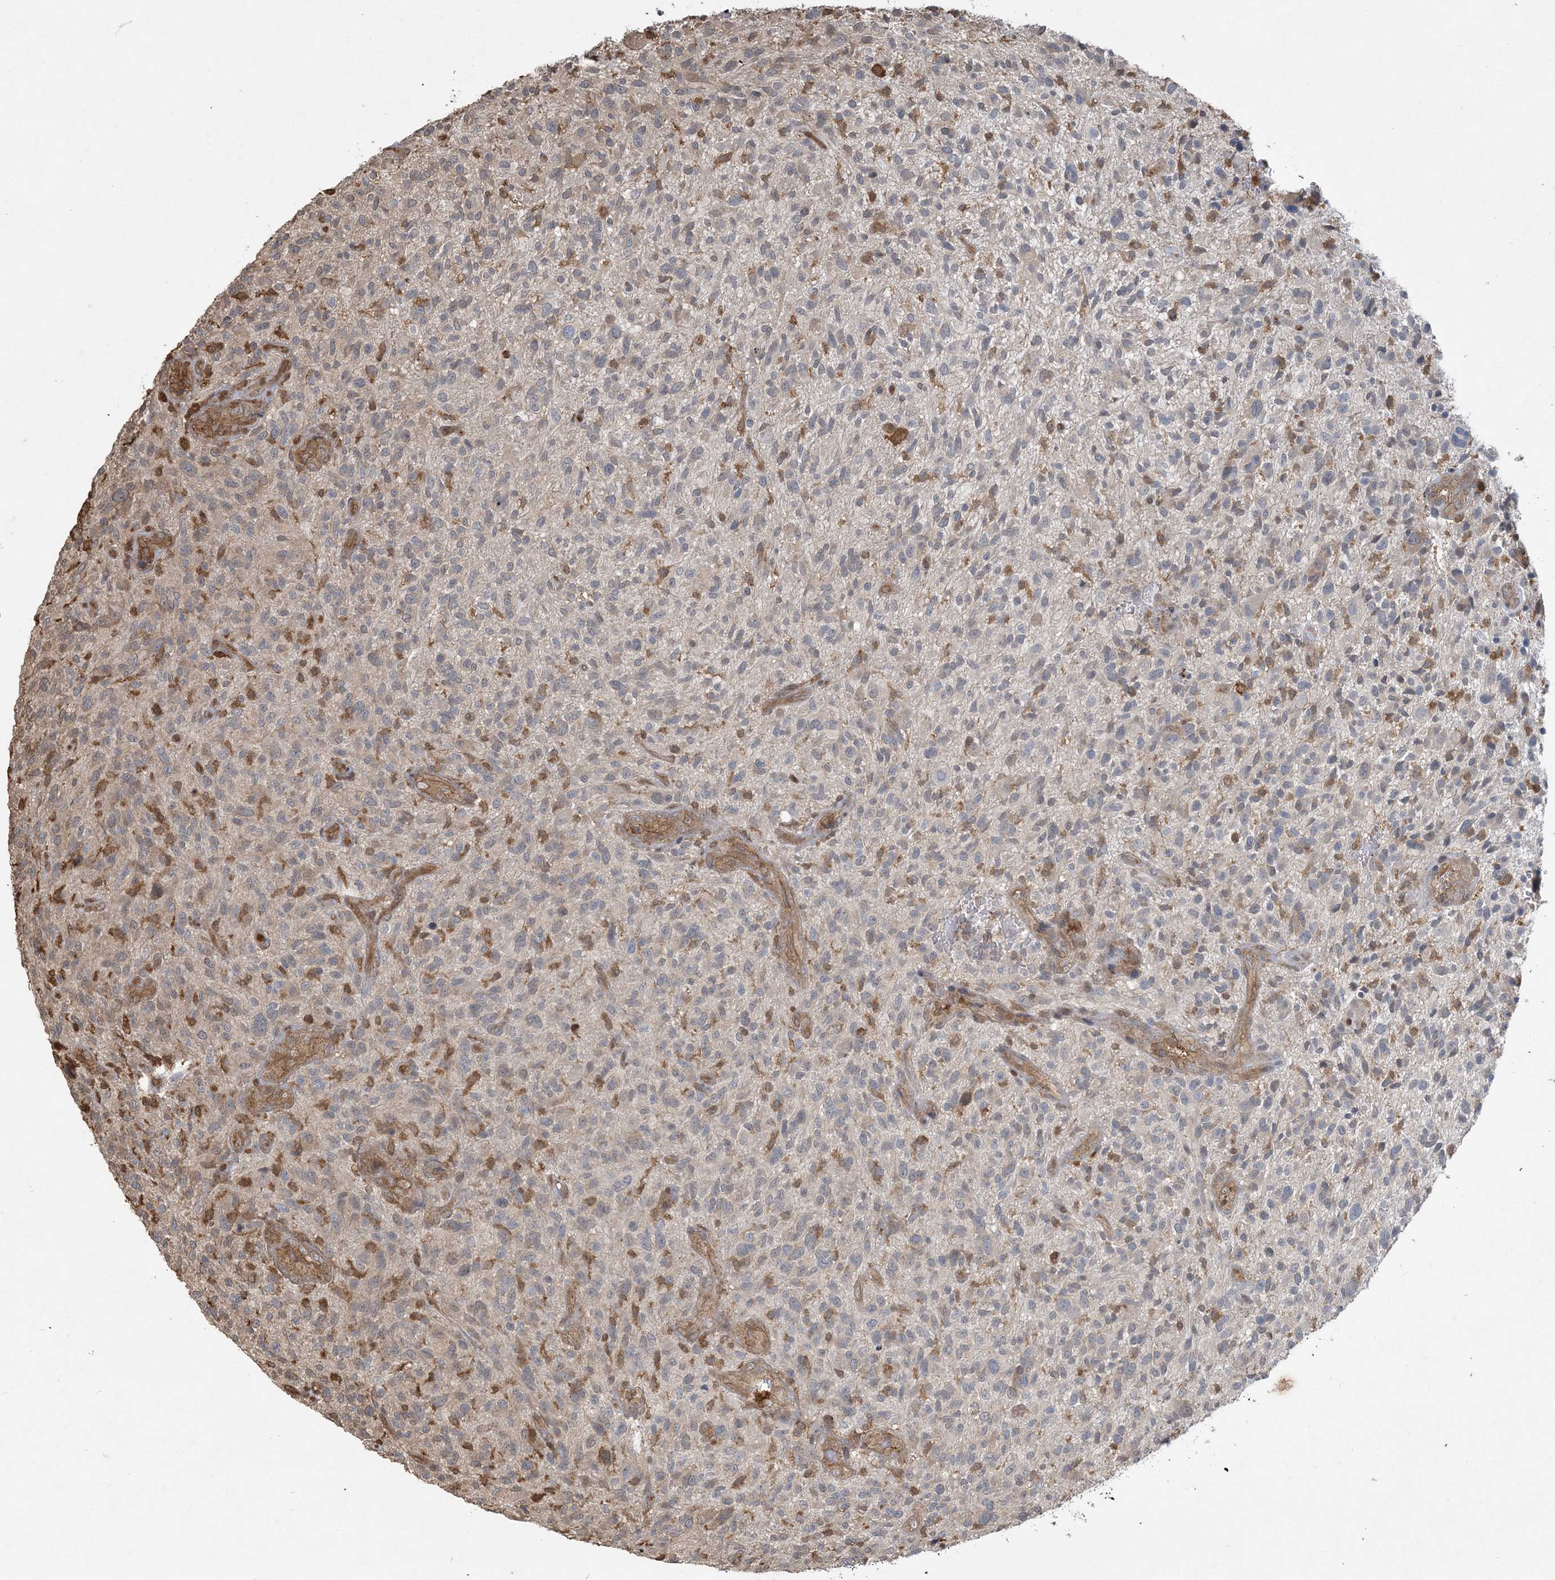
{"staining": {"intensity": "negative", "quantity": "none", "location": "none"}, "tissue": "glioma", "cell_type": "Tumor cells", "image_type": "cancer", "snomed": [{"axis": "morphology", "description": "Glioma, malignant, High grade"}, {"axis": "topography", "description": "Brain"}], "caption": "The histopathology image demonstrates no significant positivity in tumor cells of glioma.", "gene": "TMSB4X", "patient": {"sex": "male", "age": 47}}